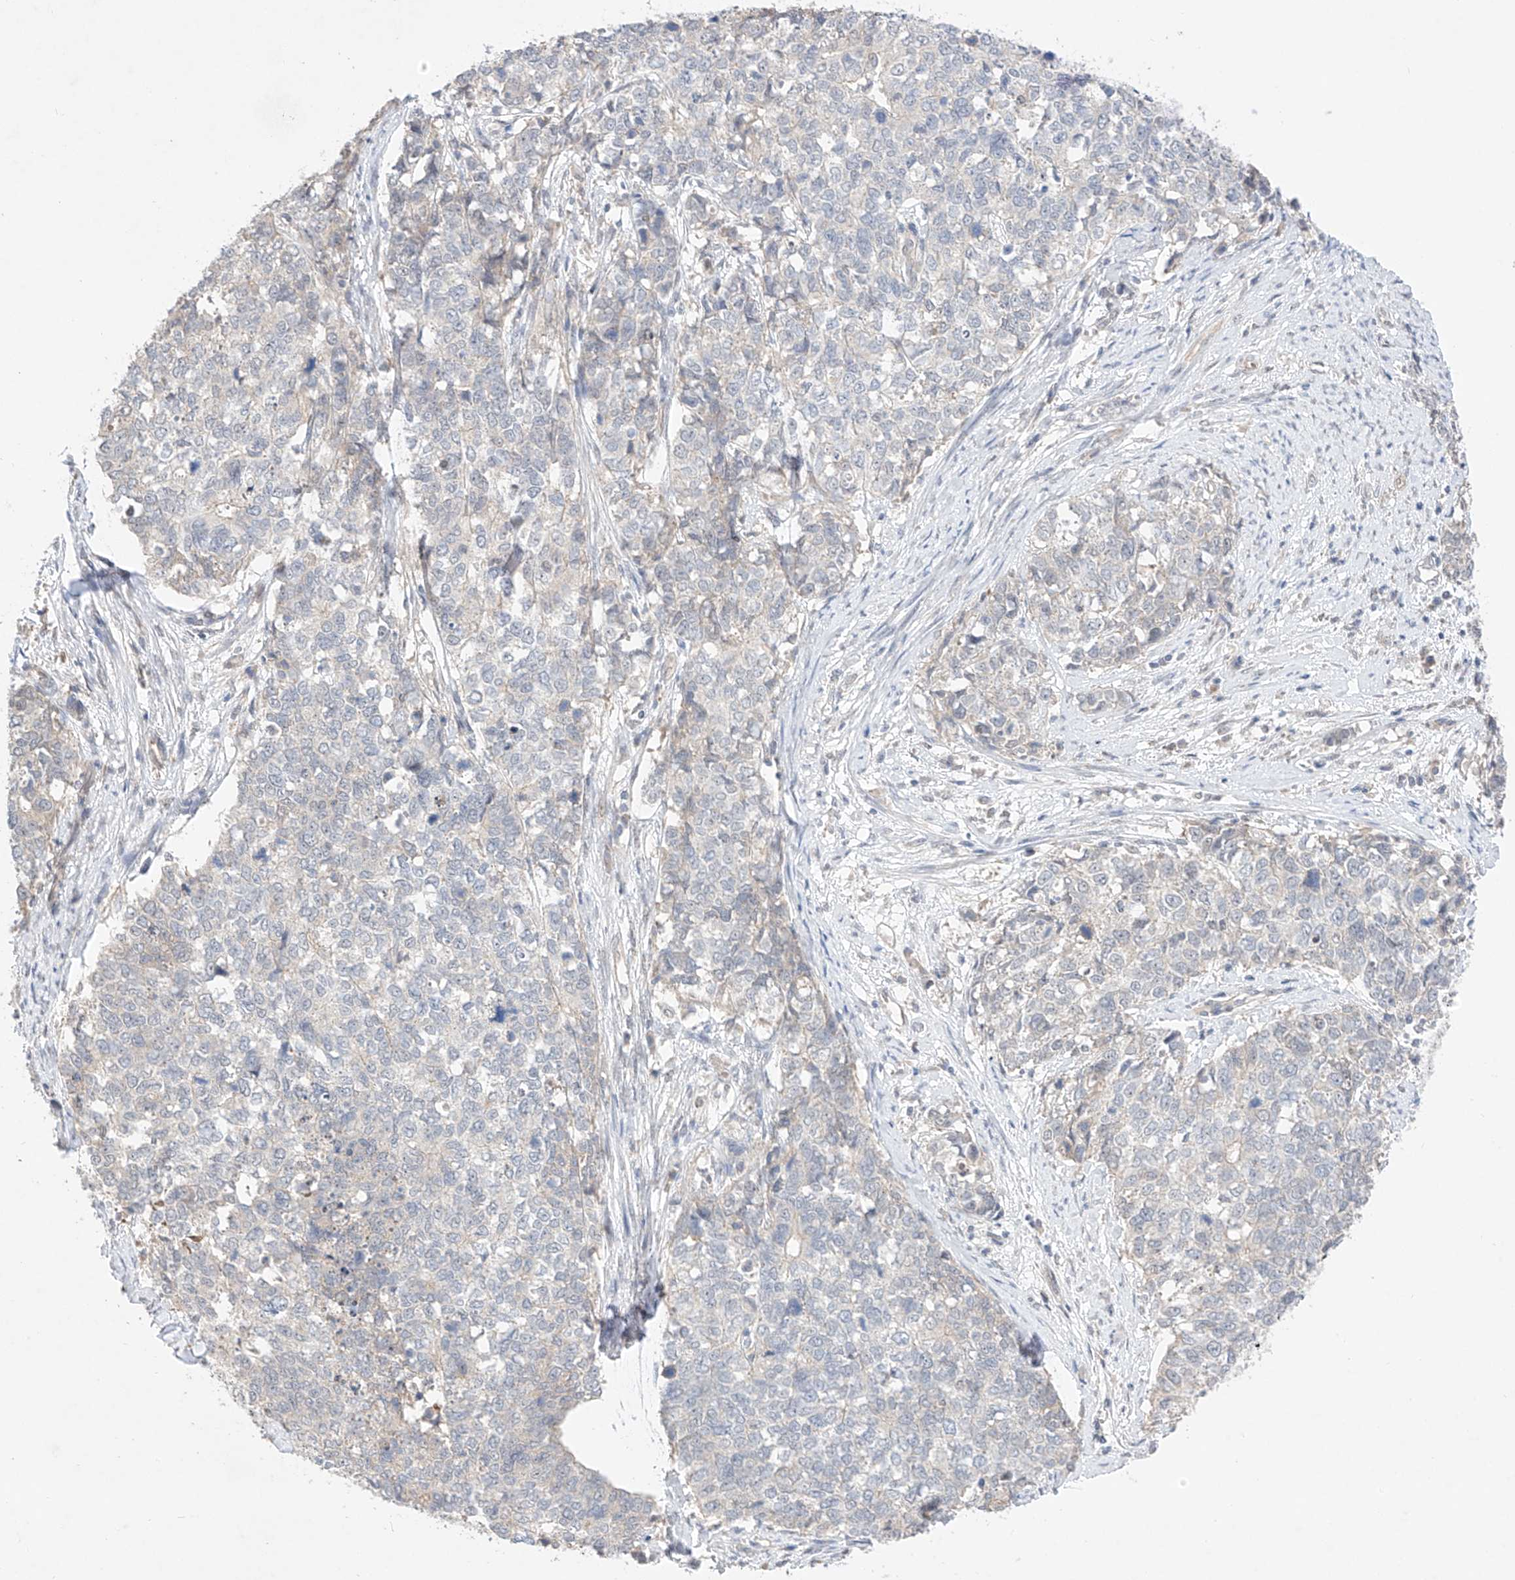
{"staining": {"intensity": "negative", "quantity": "none", "location": "none"}, "tissue": "cervical cancer", "cell_type": "Tumor cells", "image_type": "cancer", "snomed": [{"axis": "morphology", "description": "Squamous cell carcinoma, NOS"}, {"axis": "topography", "description": "Cervix"}], "caption": "This micrograph is of cervical cancer (squamous cell carcinoma) stained with IHC to label a protein in brown with the nuclei are counter-stained blue. There is no staining in tumor cells.", "gene": "IL22RA2", "patient": {"sex": "female", "age": 63}}